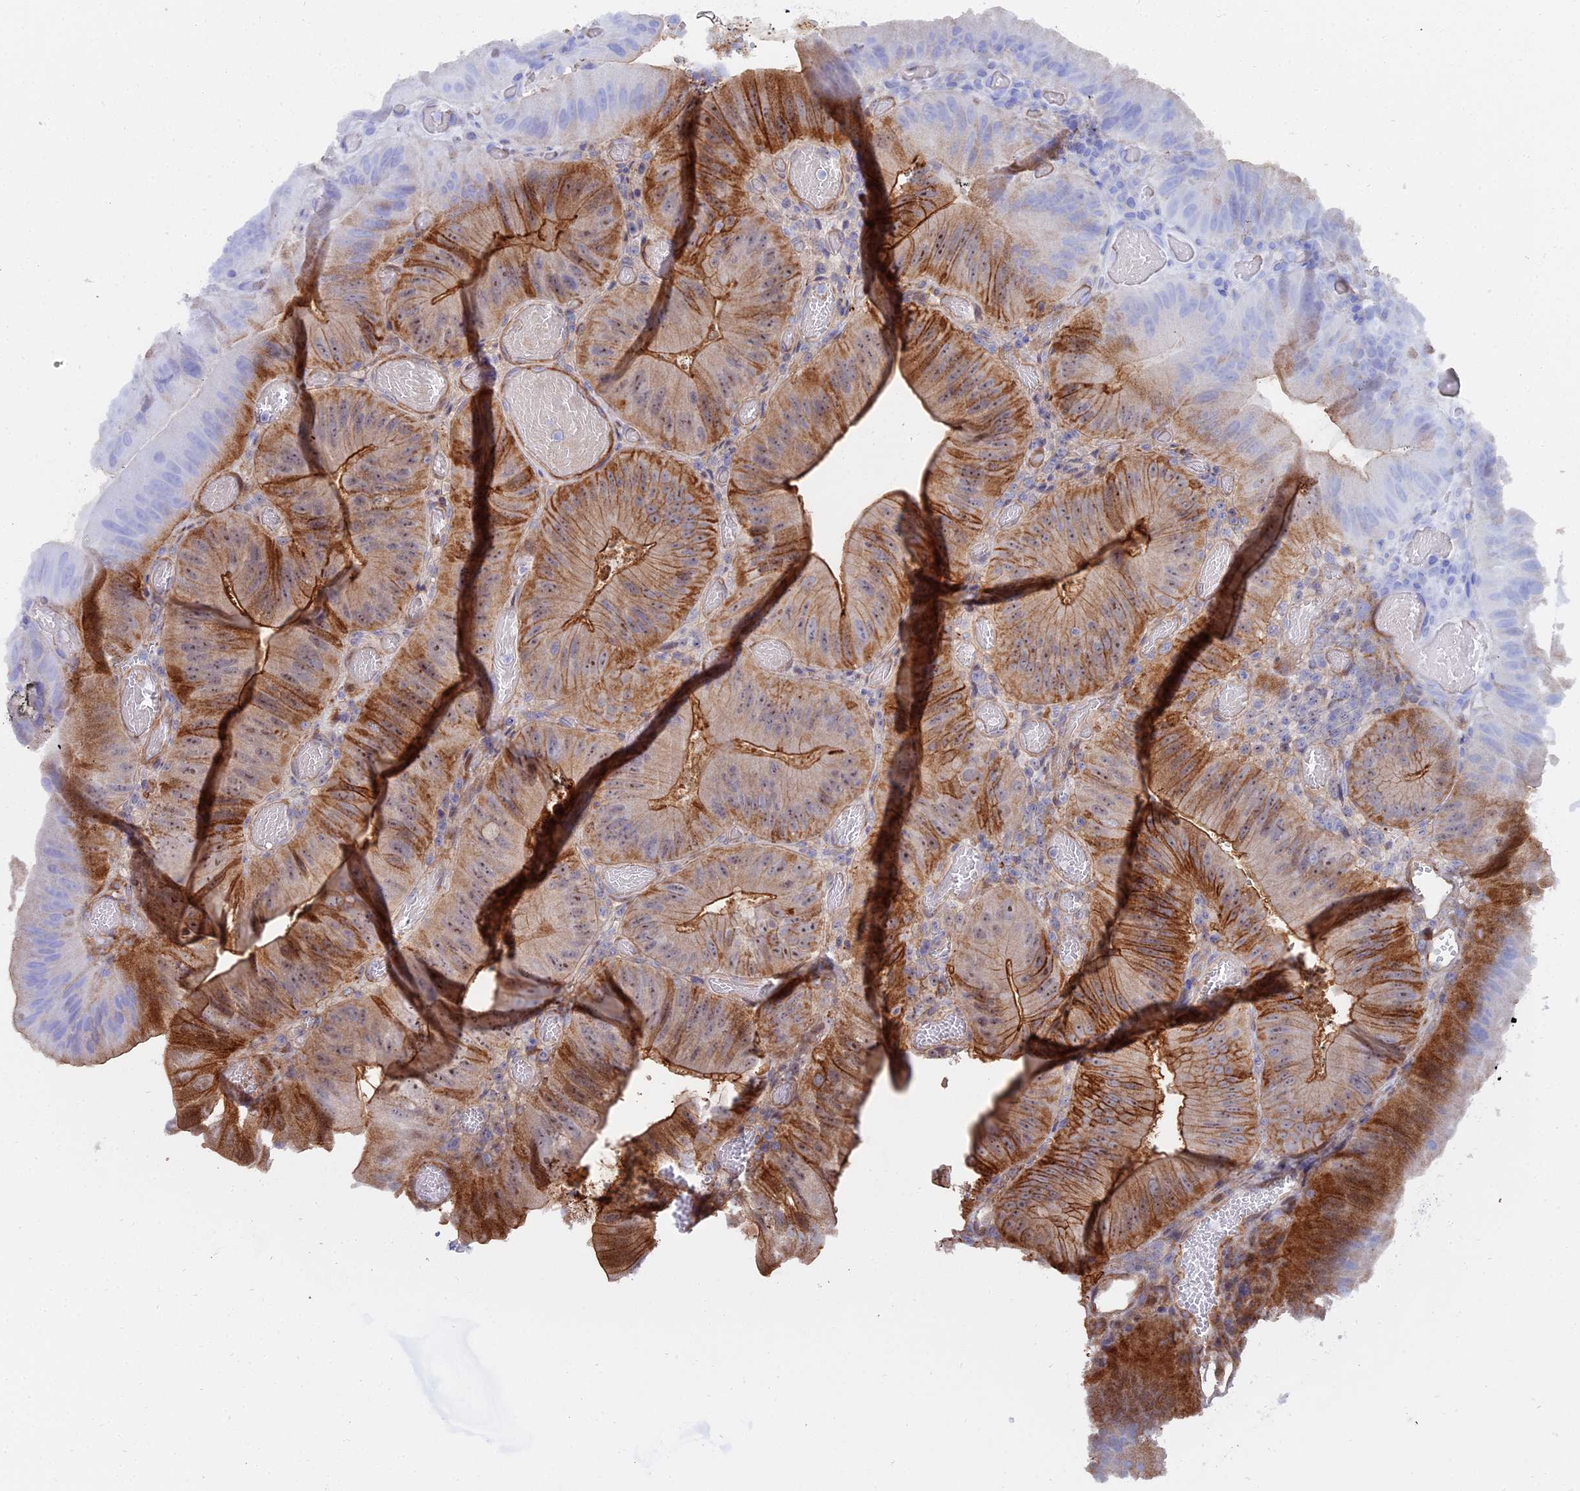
{"staining": {"intensity": "moderate", "quantity": "25%-75%", "location": "cytoplasmic/membranous,nuclear"}, "tissue": "colorectal cancer", "cell_type": "Tumor cells", "image_type": "cancer", "snomed": [{"axis": "morphology", "description": "Adenocarcinoma, NOS"}, {"axis": "topography", "description": "Colon"}], "caption": "This is an image of immunohistochemistry staining of colorectal cancer, which shows moderate expression in the cytoplasmic/membranous and nuclear of tumor cells.", "gene": "TRIM43B", "patient": {"sex": "female", "age": 43}}